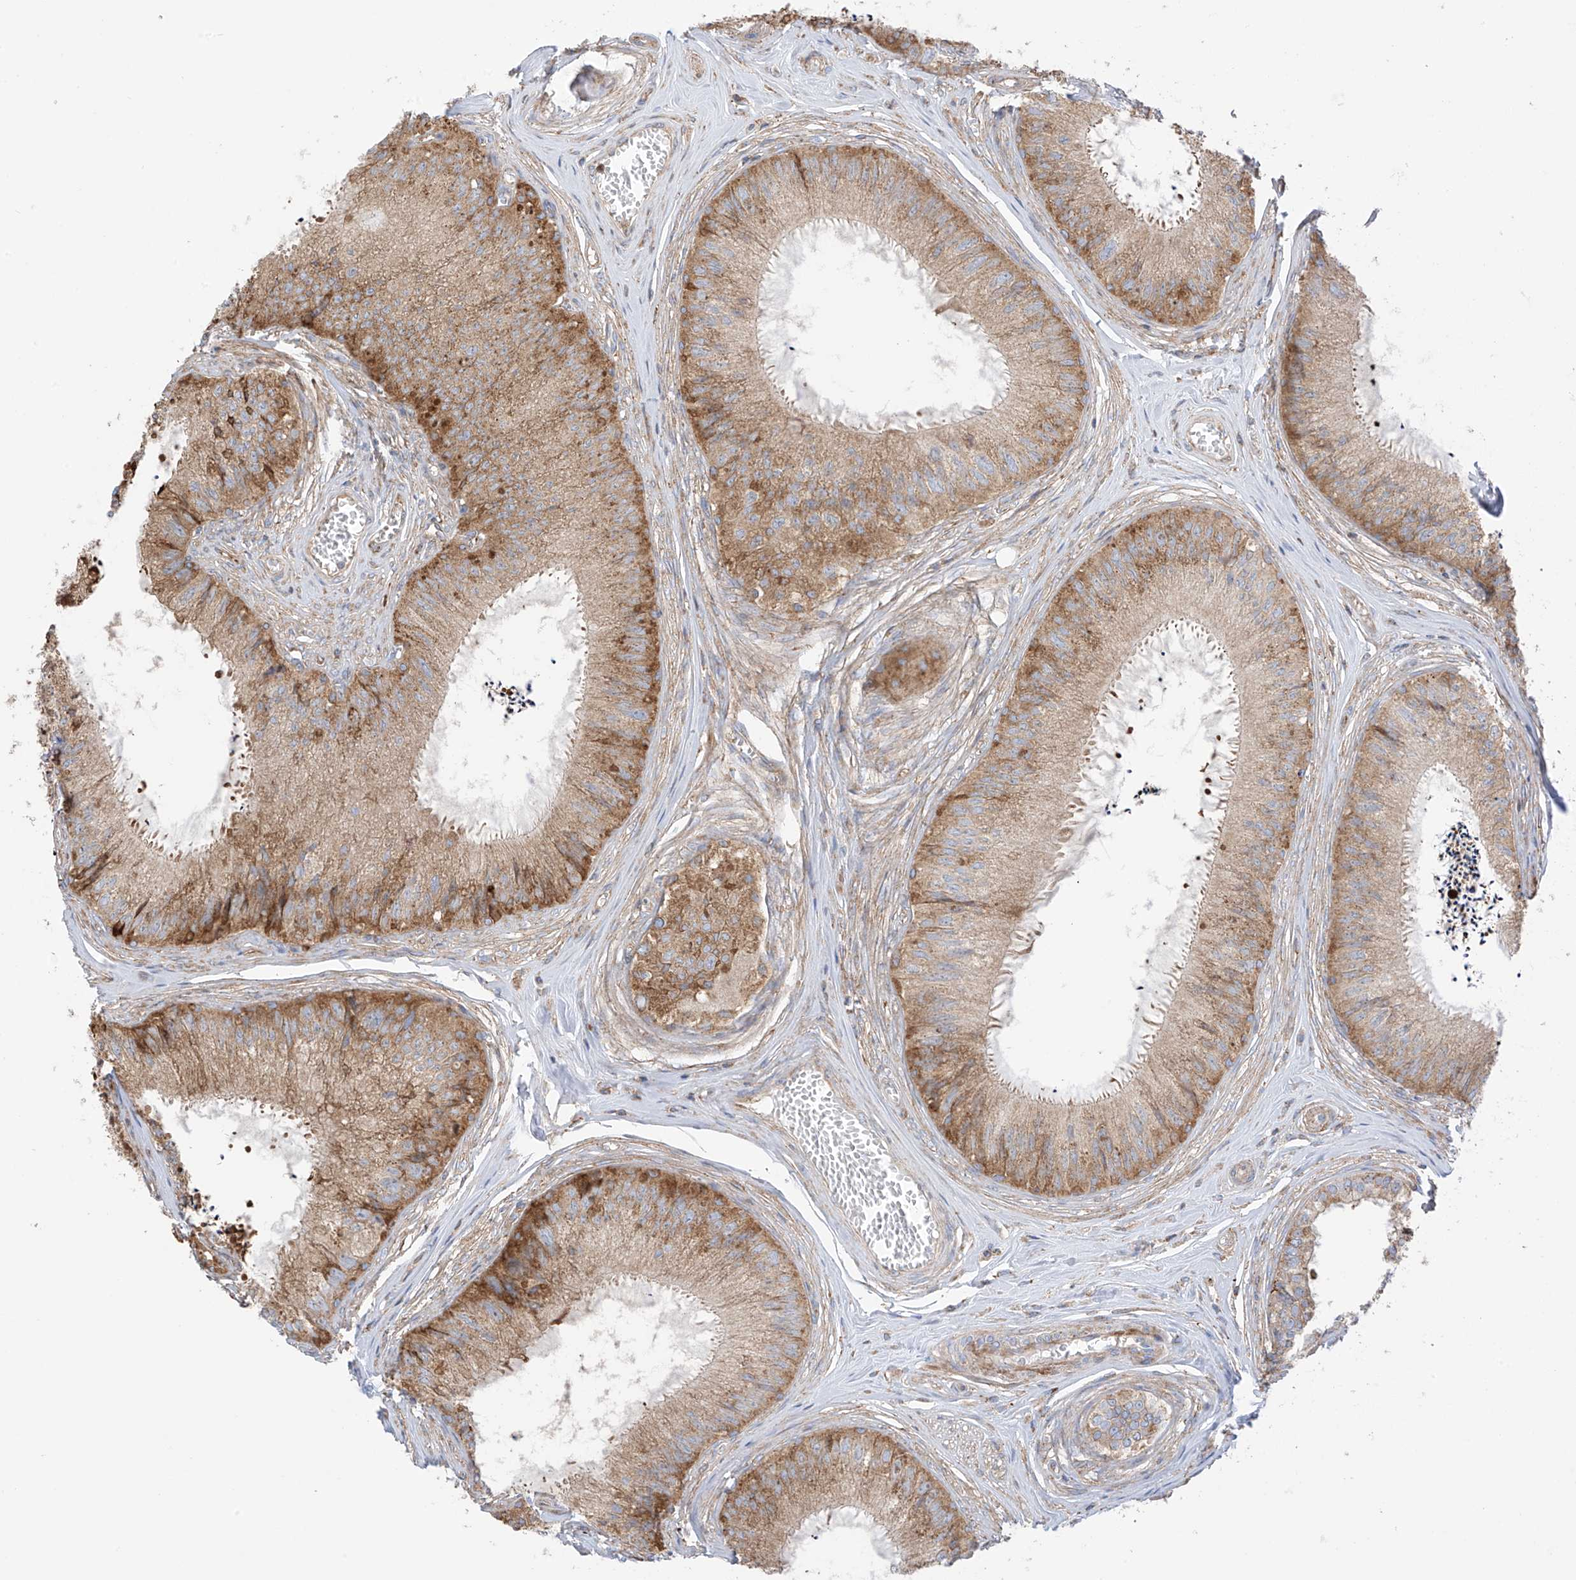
{"staining": {"intensity": "strong", "quantity": ">75%", "location": "cytoplasmic/membranous"}, "tissue": "epididymis", "cell_type": "Glandular cells", "image_type": "normal", "snomed": [{"axis": "morphology", "description": "Normal tissue, NOS"}, {"axis": "topography", "description": "Epididymis"}], "caption": "Immunohistochemical staining of normal human epididymis shows >75% levels of strong cytoplasmic/membranous protein expression in about >75% of glandular cells.", "gene": "XKR3", "patient": {"sex": "male", "age": 79}}